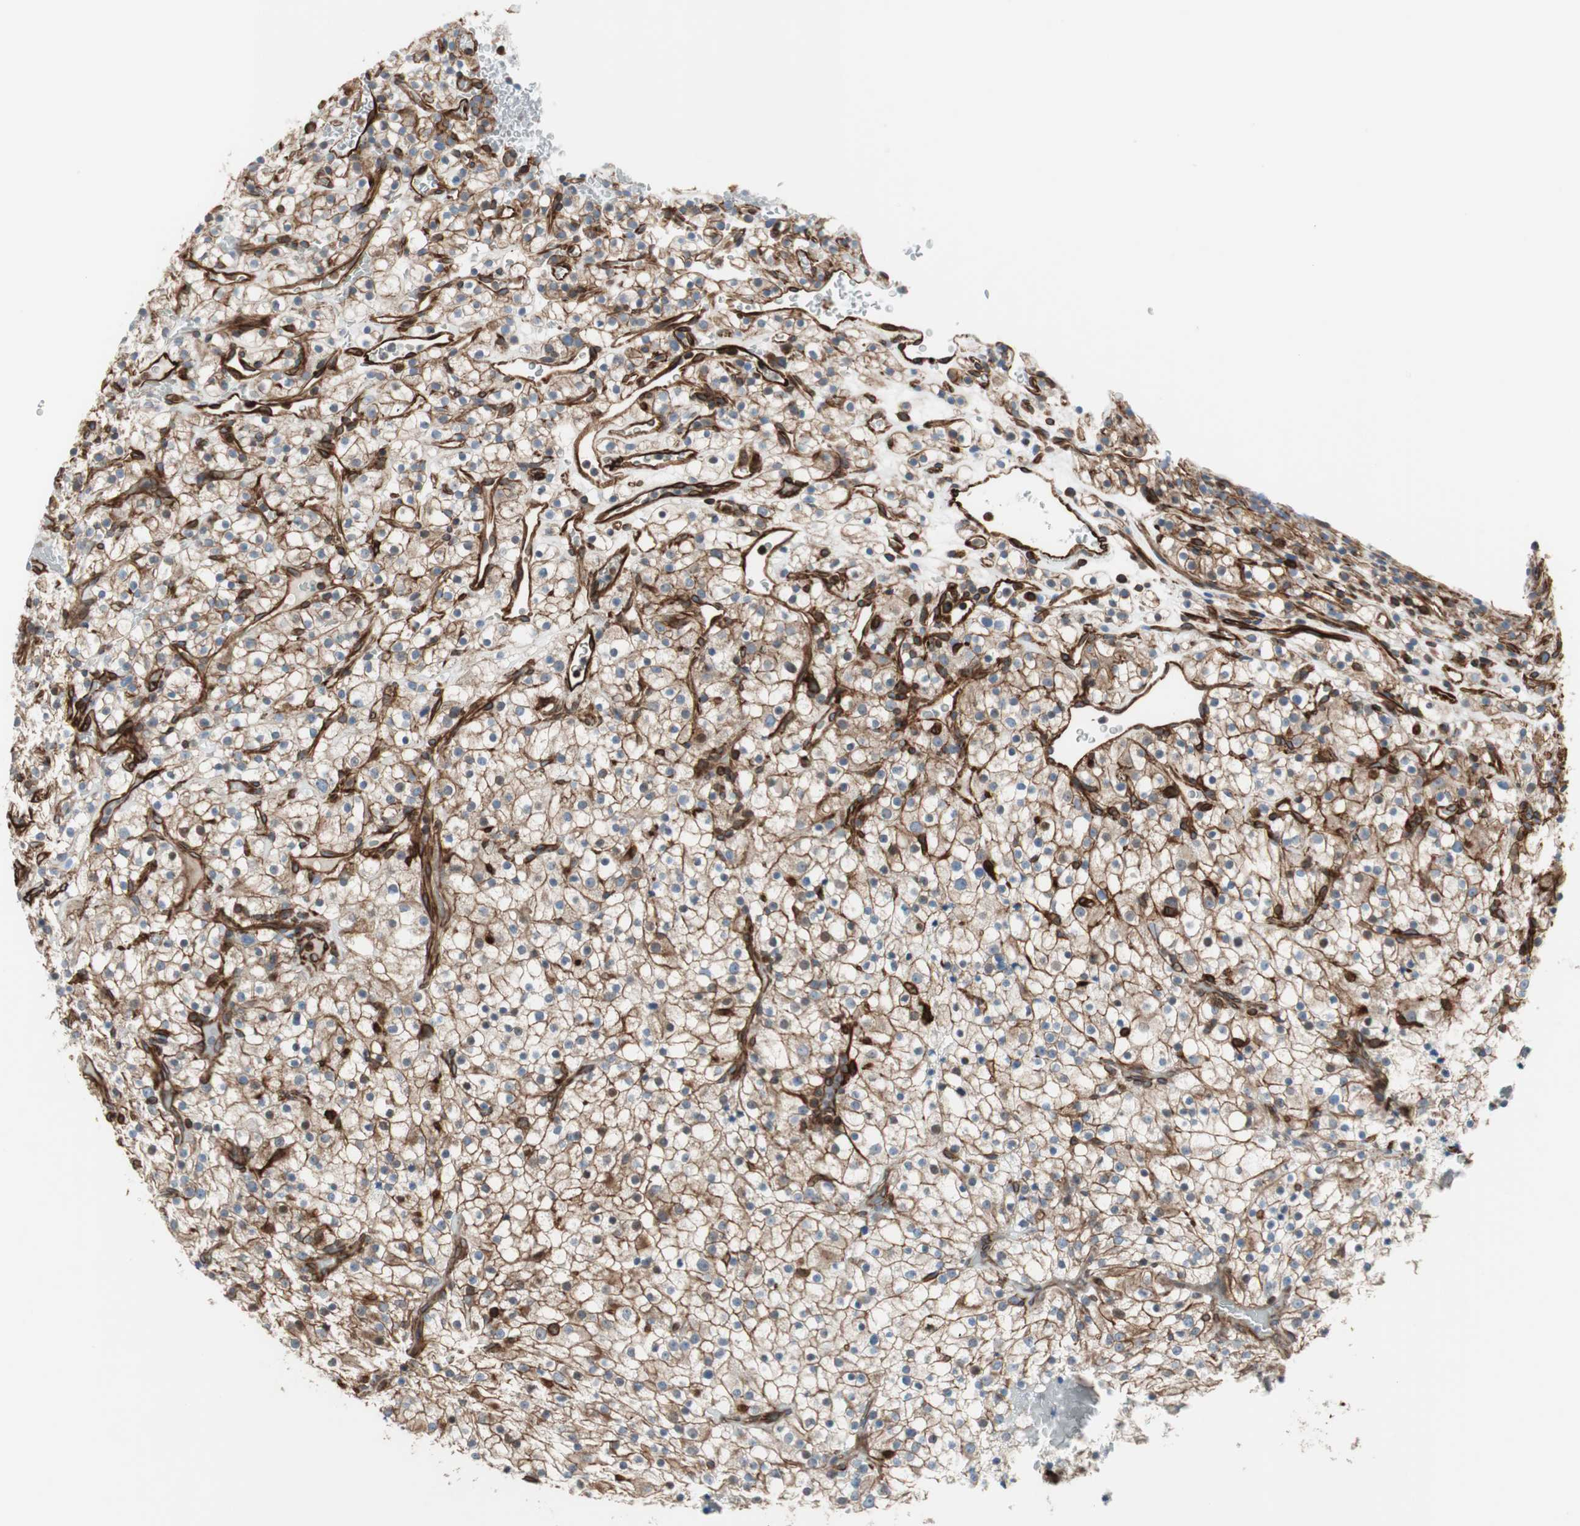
{"staining": {"intensity": "moderate", "quantity": ">75%", "location": "cytoplasmic/membranous"}, "tissue": "renal cancer", "cell_type": "Tumor cells", "image_type": "cancer", "snomed": [{"axis": "morphology", "description": "Normal tissue, NOS"}, {"axis": "morphology", "description": "Adenocarcinoma, NOS"}, {"axis": "topography", "description": "Kidney"}], "caption": "DAB immunohistochemical staining of human renal adenocarcinoma exhibits moderate cytoplasmic/membranous protein expression in about >75% of tumor cells.", "gene": "TCTA", "patient": {"sex": "female", "age": 72}}